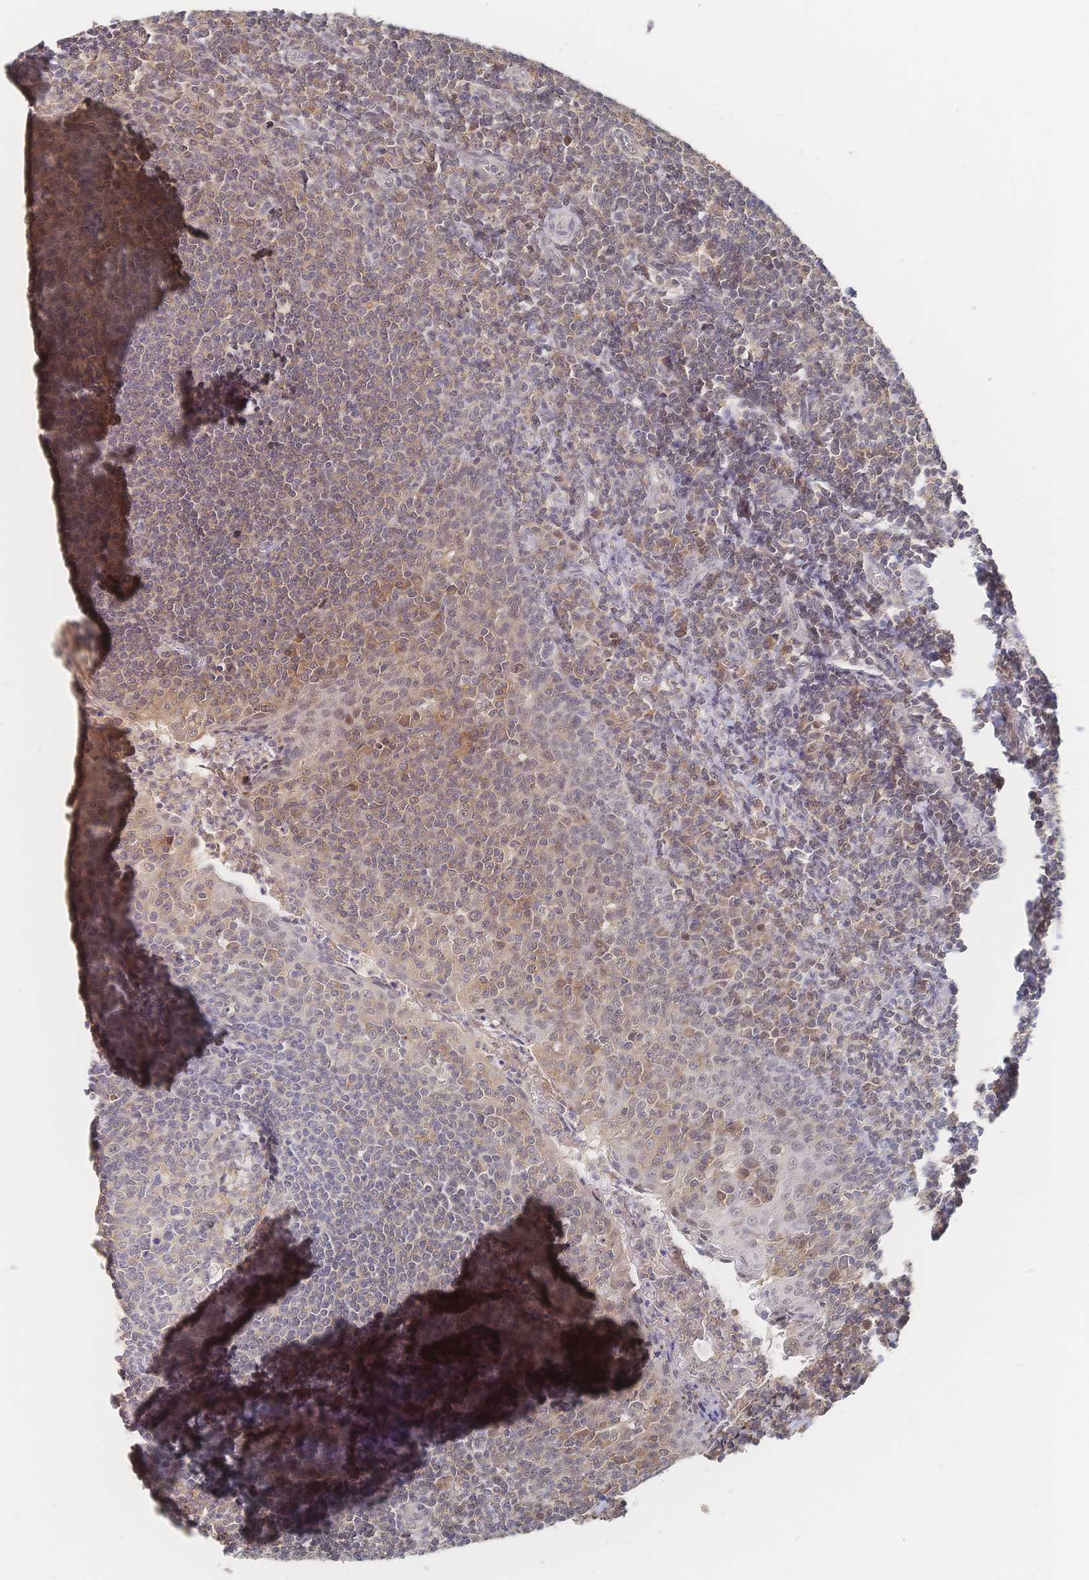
{"staining": {"intensity": "weak", "quantity": "25%-75%", "location": "cytoplasmic/membranous"}, "tissue": "tonsil", "cell_type": "Germinal center cells", "image_type": "normal", "snomed": [{"axis": "morphology", "description": "Normal tissue, NOS"}, {"axis": "morphology", "description": "Inflammation, NOS"}, {"axis": "topography", "description": "Tonsil"}], "caption": "Immunohistochemistry (IHC) staining of normal tonsil, which demonstrates low levels of weak cytoplasmic/membranous expression in approximately 25%-75% of germinal center cells indicating weak cytoplasmic/membranous protein staining. The staining was performed using DAB (3,3'-diaminobenzidine) (brown) for protein detection and nuclei were counterstained in hematoxylin (blue).", "gene": "LRP5", "patient": {"sex": "female", "age": 31}}